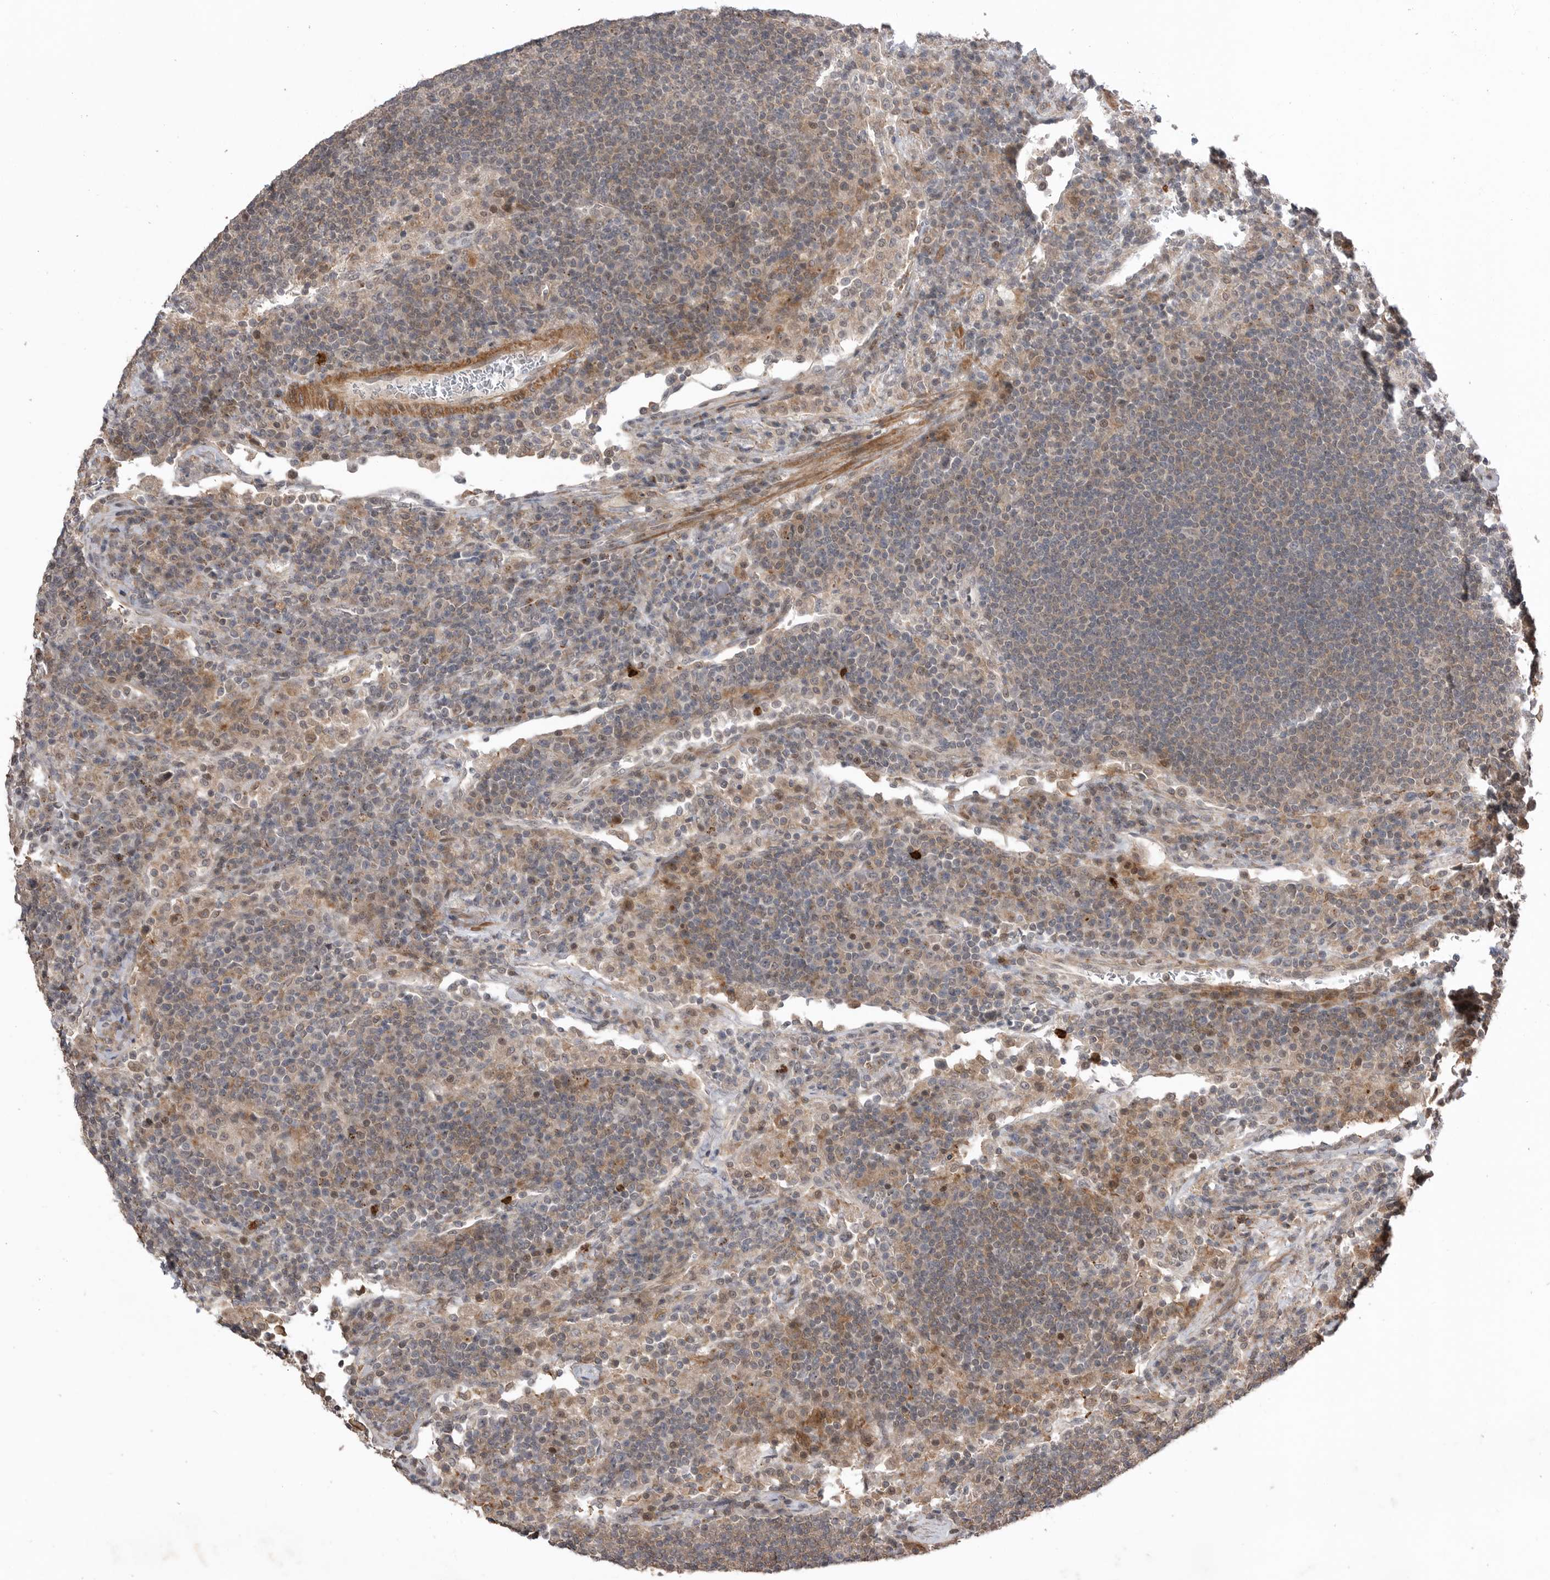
{"staining": {"intensity": "weak", "quantity": "25%-75%", "location": "cytoplasmic/membranous"}, "tissue": "lymph node", "cell_type": "Germinal center cells", "image_type": "normal", "snomed": [{"axis": "morphology", "description": "Normal tissue, NOS"}, {"axis": "topography", "description": "Lymph node"}], "caption": "This histopathology image displays immunohistochemistry (IHC) staining of benign lymph node, with low weak cytoplasmic/membranous staining in approximately 25%-75% of germinal center cells.", "gene": "PEAK1", "patient": {"sex": "female", "age": 53}}